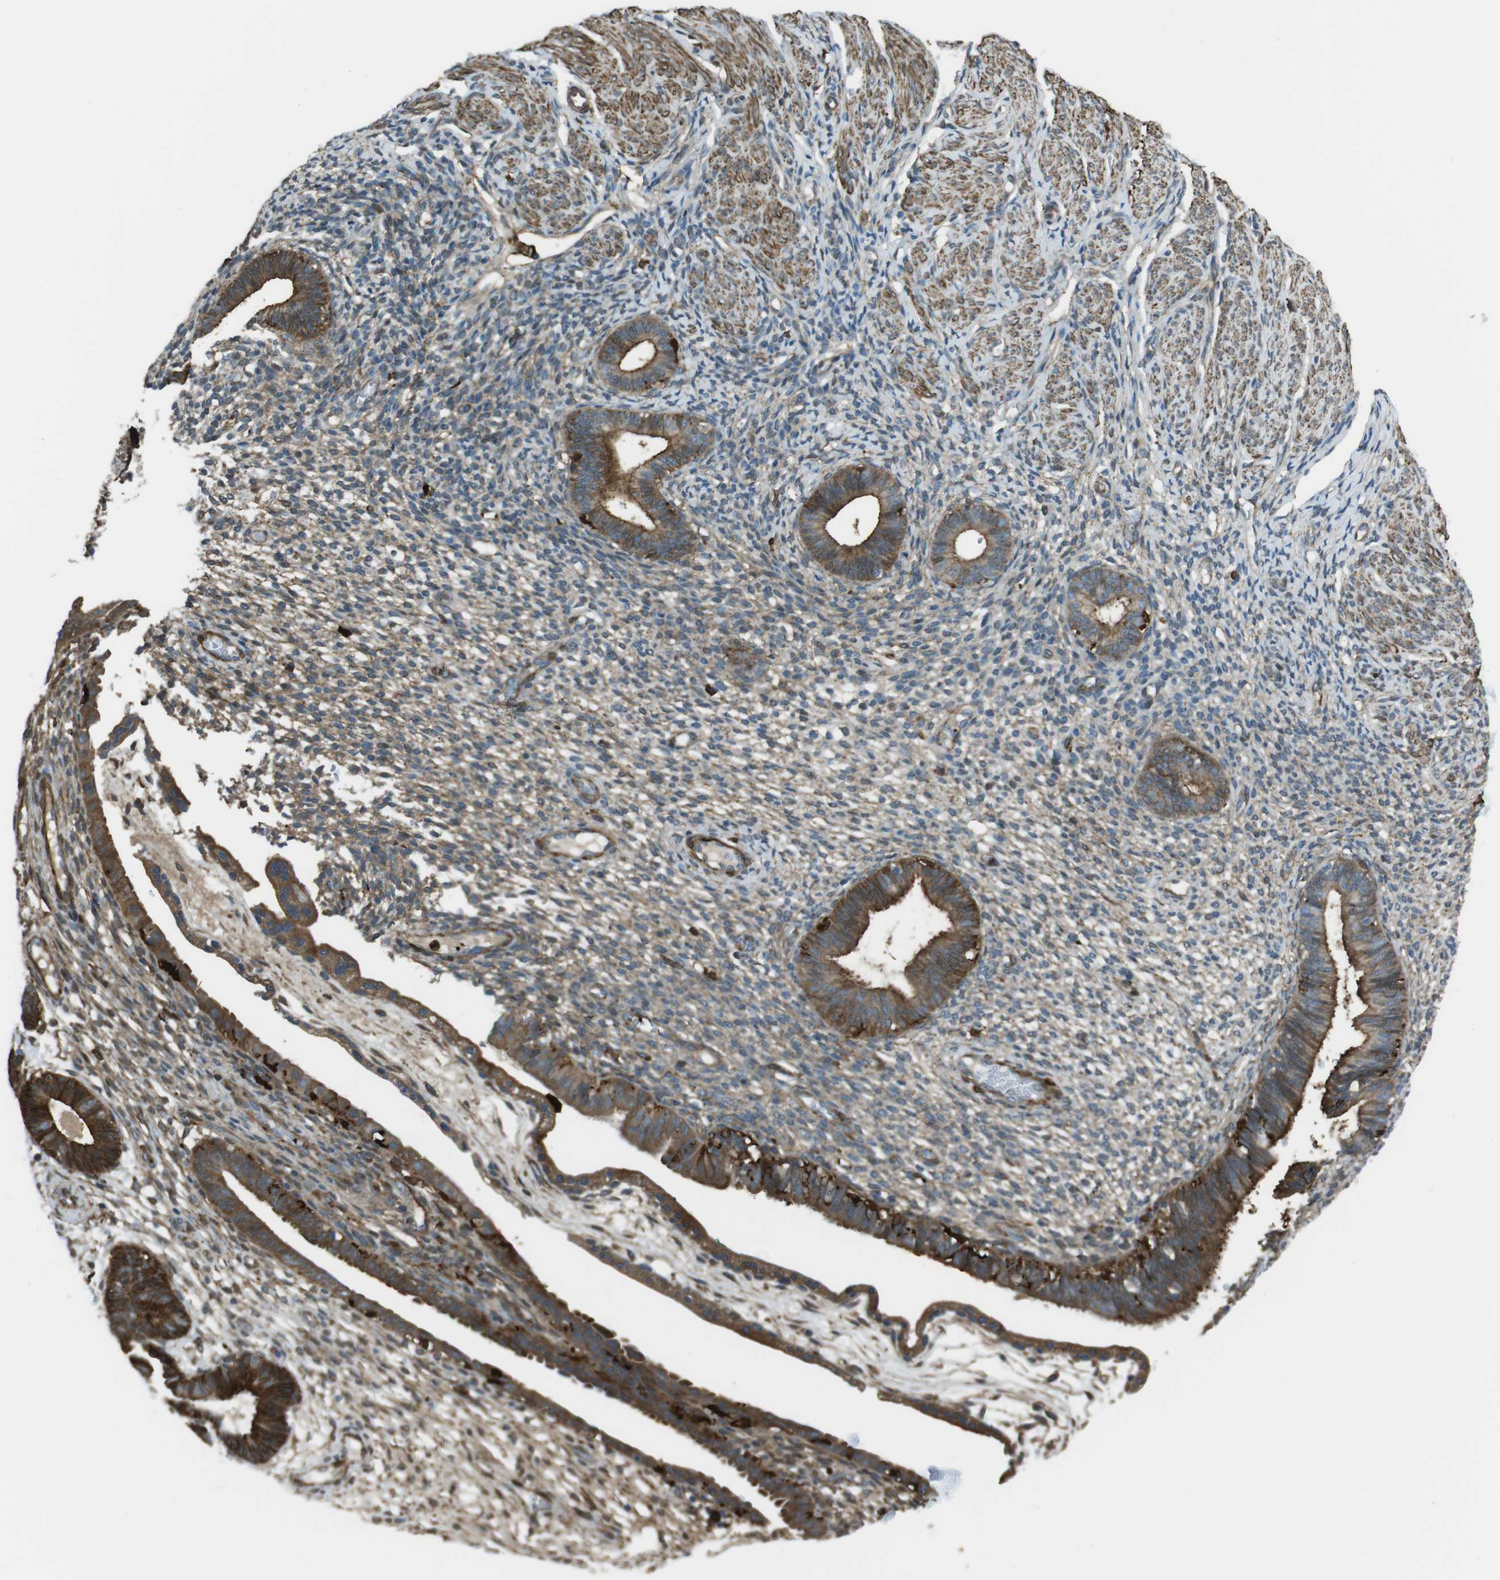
{"staining": {"intensity": "moderate", "quantity": ">75%", "location": "cytoplasmic/membranous"}, "tissue": "endometrium", "cell_type": "Cells in endometrial stroma", "image_type": "normal", "snomed": [{"axis": "morphology", "description": "Normal tissue, NOS"}, {"axis": "topography", "description": "Endometrium"}], "caption": "Immunohistochemistry (IHC) histopathology image of benign human endometrium stained for a protein (brown), which shows medium levels of moderate cytoplasmic/membranous expression in about >75% of cells in endometrial stroma.", "gene": "SFT2D1", "patient": {"sex": "female", "age": 61}}